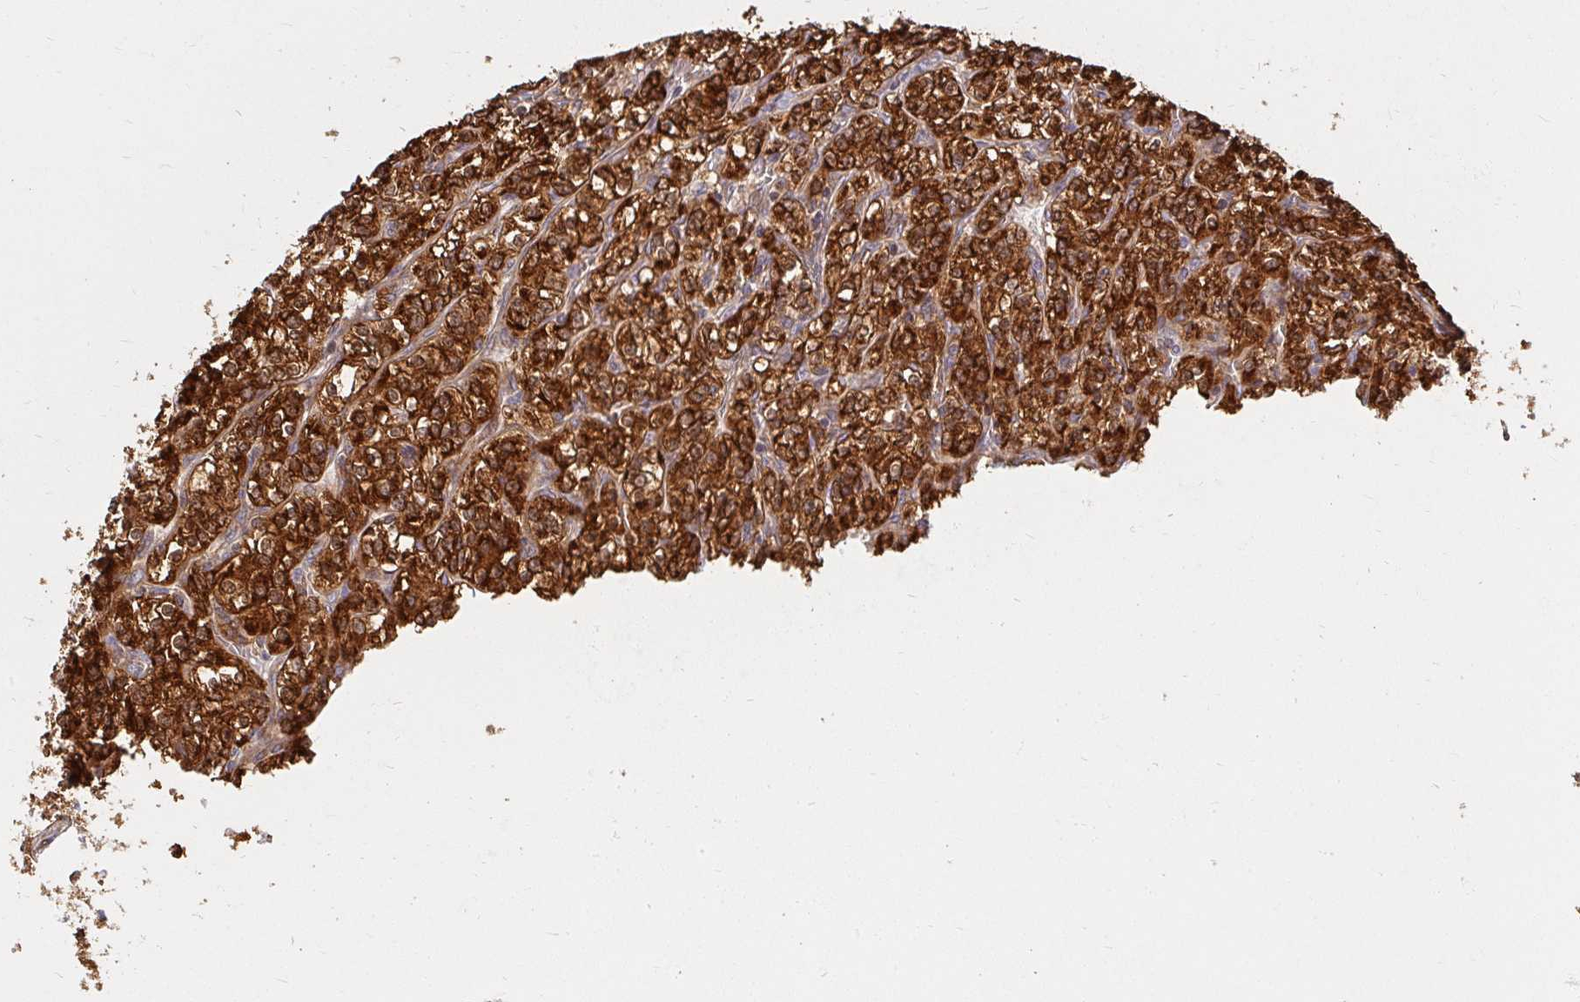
{"staining": {"intensity": "strong", "quantity": ">75%", "location": "cytoplasmic/membranous"}, "tissue": "renal cancer", "cell_type": "Tumor cells", "image_type": "cancer", "snomed": [{"axis": "morphology", "description": "Adenocarcinoma, NOS"}, {"axis": "topography", "description": "Kidney"}], "caption": "About >75% of tumor cells in human renal cancer display strong cytoplasmic/membranous protein staining as visualized by brown immunohistochemical staining.", "gene": "BTF3", "patient": {"sex": "male", "age": 77}}